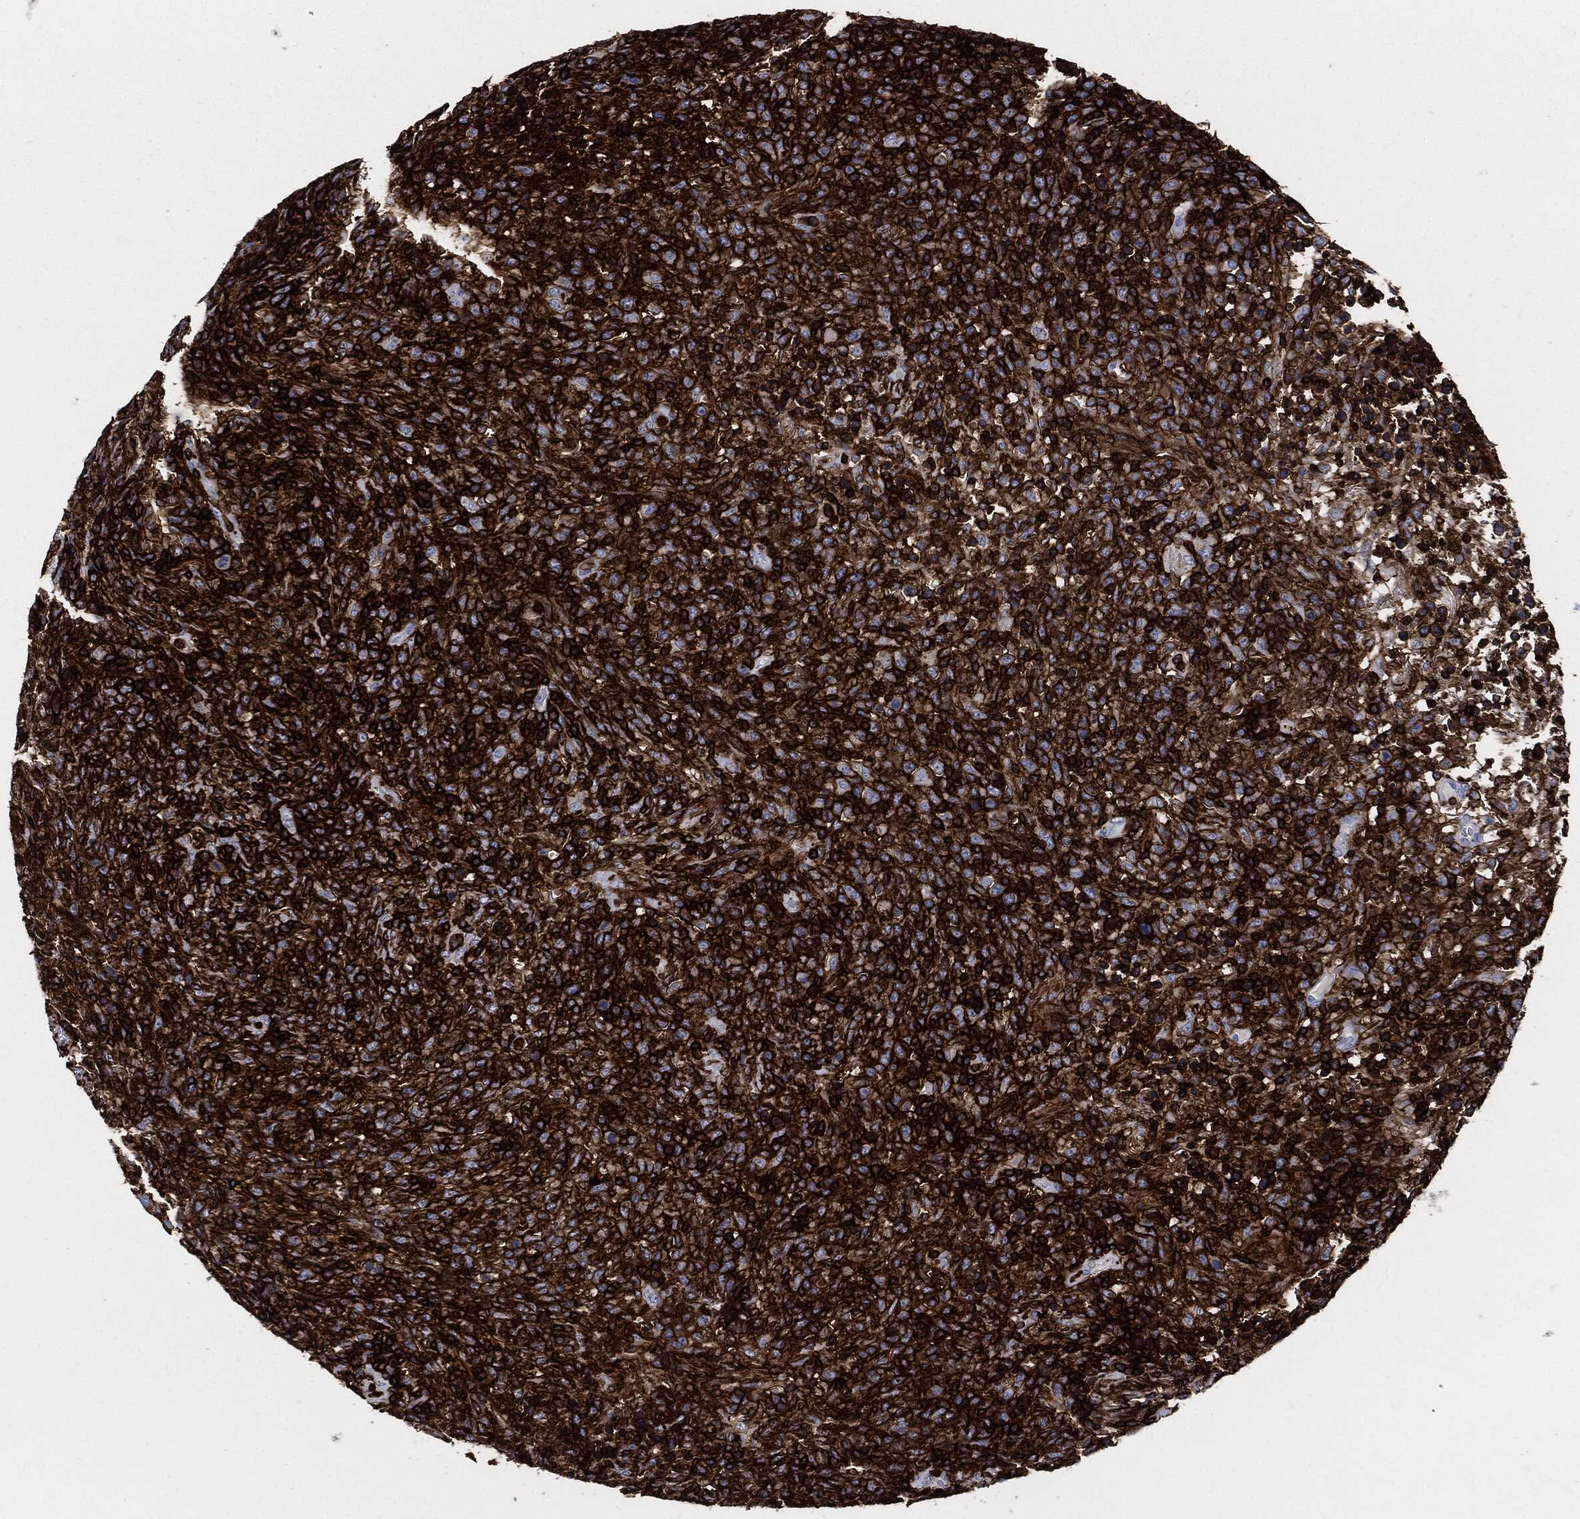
{"staining": {"intensity": "strong", "quantity": ">75%", "location": "cytoplasmic/membranous"}, "tissue": "lymphoma", "cell_type": "Tumor cells", "image_type": "cancer", "snomed": [{"axis": "morphology", "description": "Malignant lymphoma, non-Hodgkin's type, High grade"}, {"axis": "topography", "description": "Lung"}], "caption": "Lymphoma was stained to show a protein in brown. There is high levels of strong cytoplasmic/membranous expression in approximately >75% of tumor cells.", "gene": "PTPRC", "patient": {"sex": "male", "age": 79}}